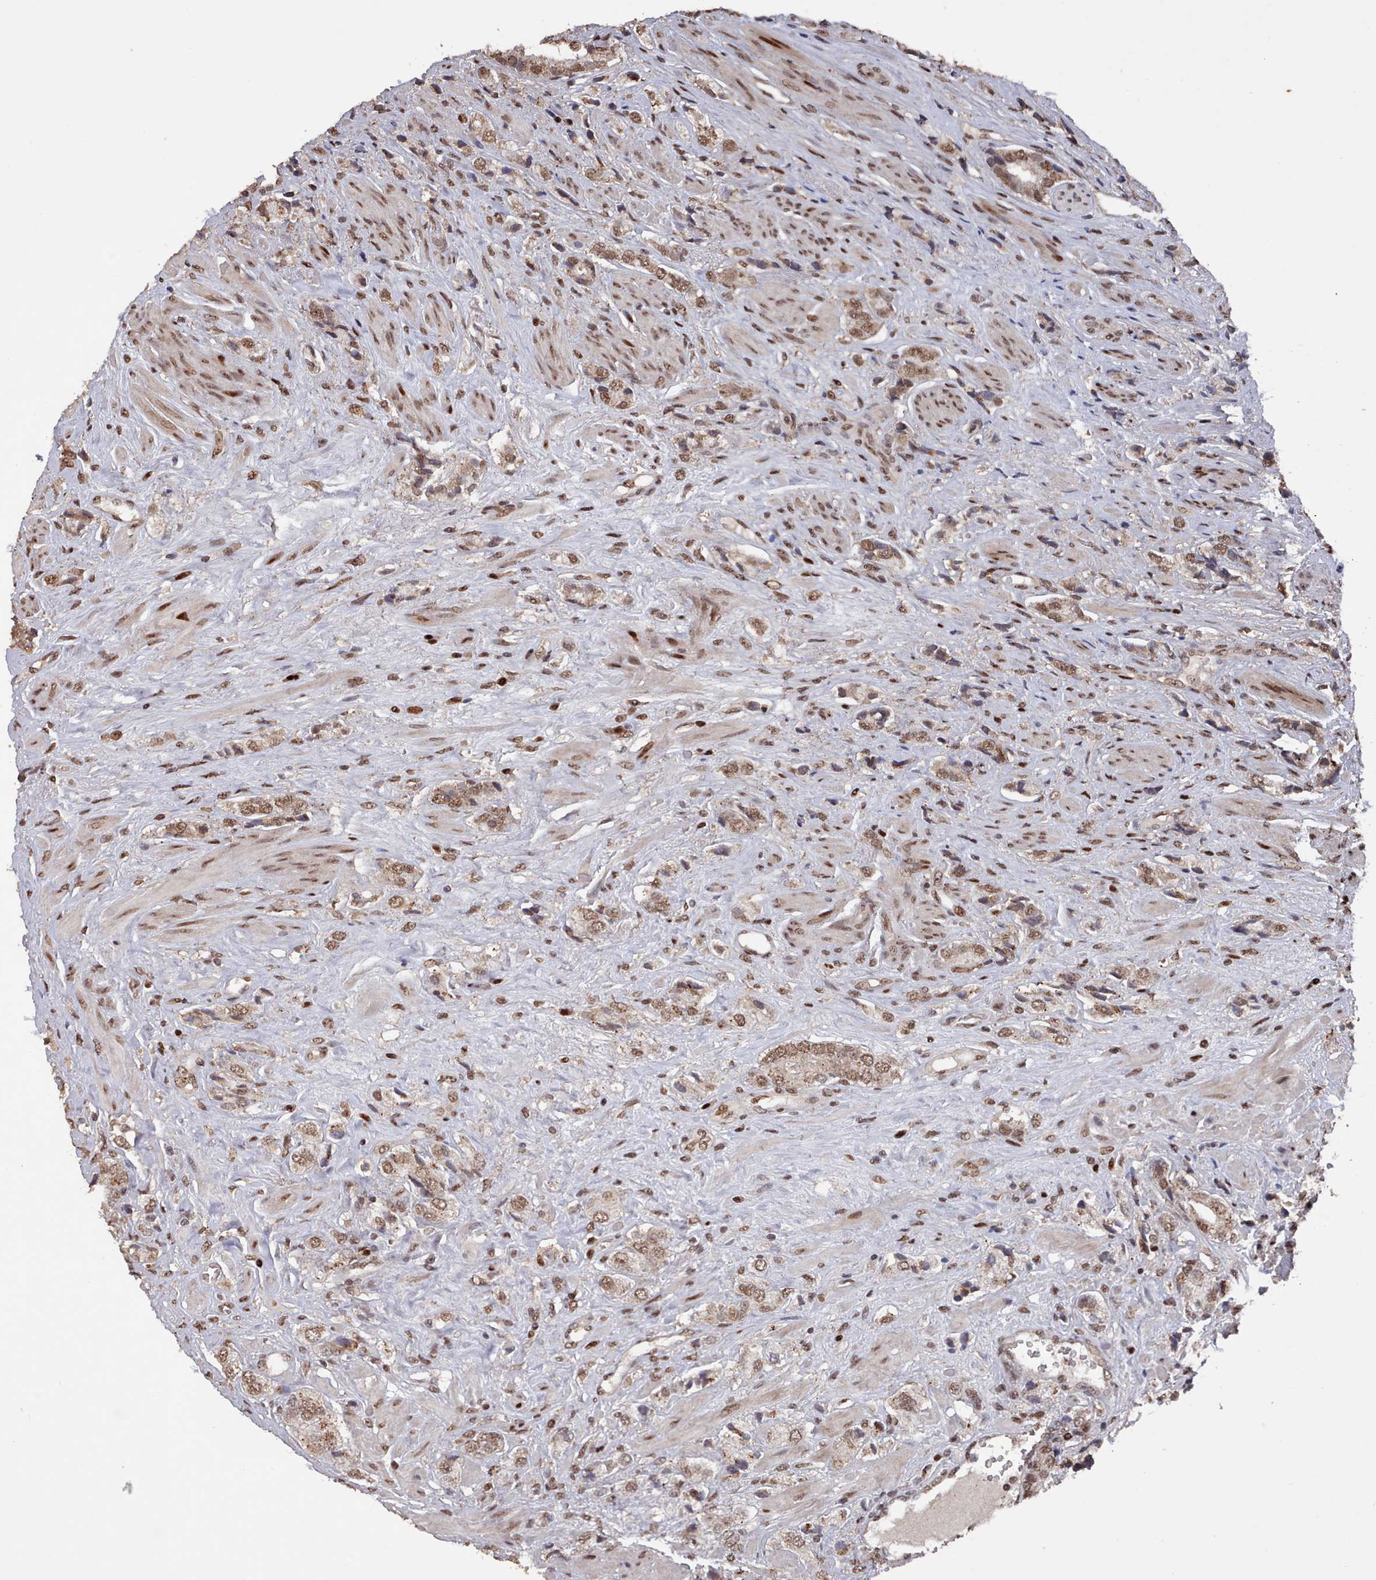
{"staining": {"intensity": "moderate", "quantity": ">75%", "location": "cytoplasmic/membranous,nuclear"}, "tissue": "prostate cancer", "cell_type": "Tumor cells", "image_type": "cancer", "snomed": [{"axis": "morphology", "description": "Adenocarcinoma, High grade"}, {"axis": "topography", "description": "Prostate and seminal vesicle, NOS"}], "caption": "Brown immunohistochemical staining in prostate cancer exhibits moderate cytoplasmic/membranous and nuclear staining in approximately >75% of tumor cells.", "gene": "PNRC2", "patient": {"sex": "male", "age": 64}}